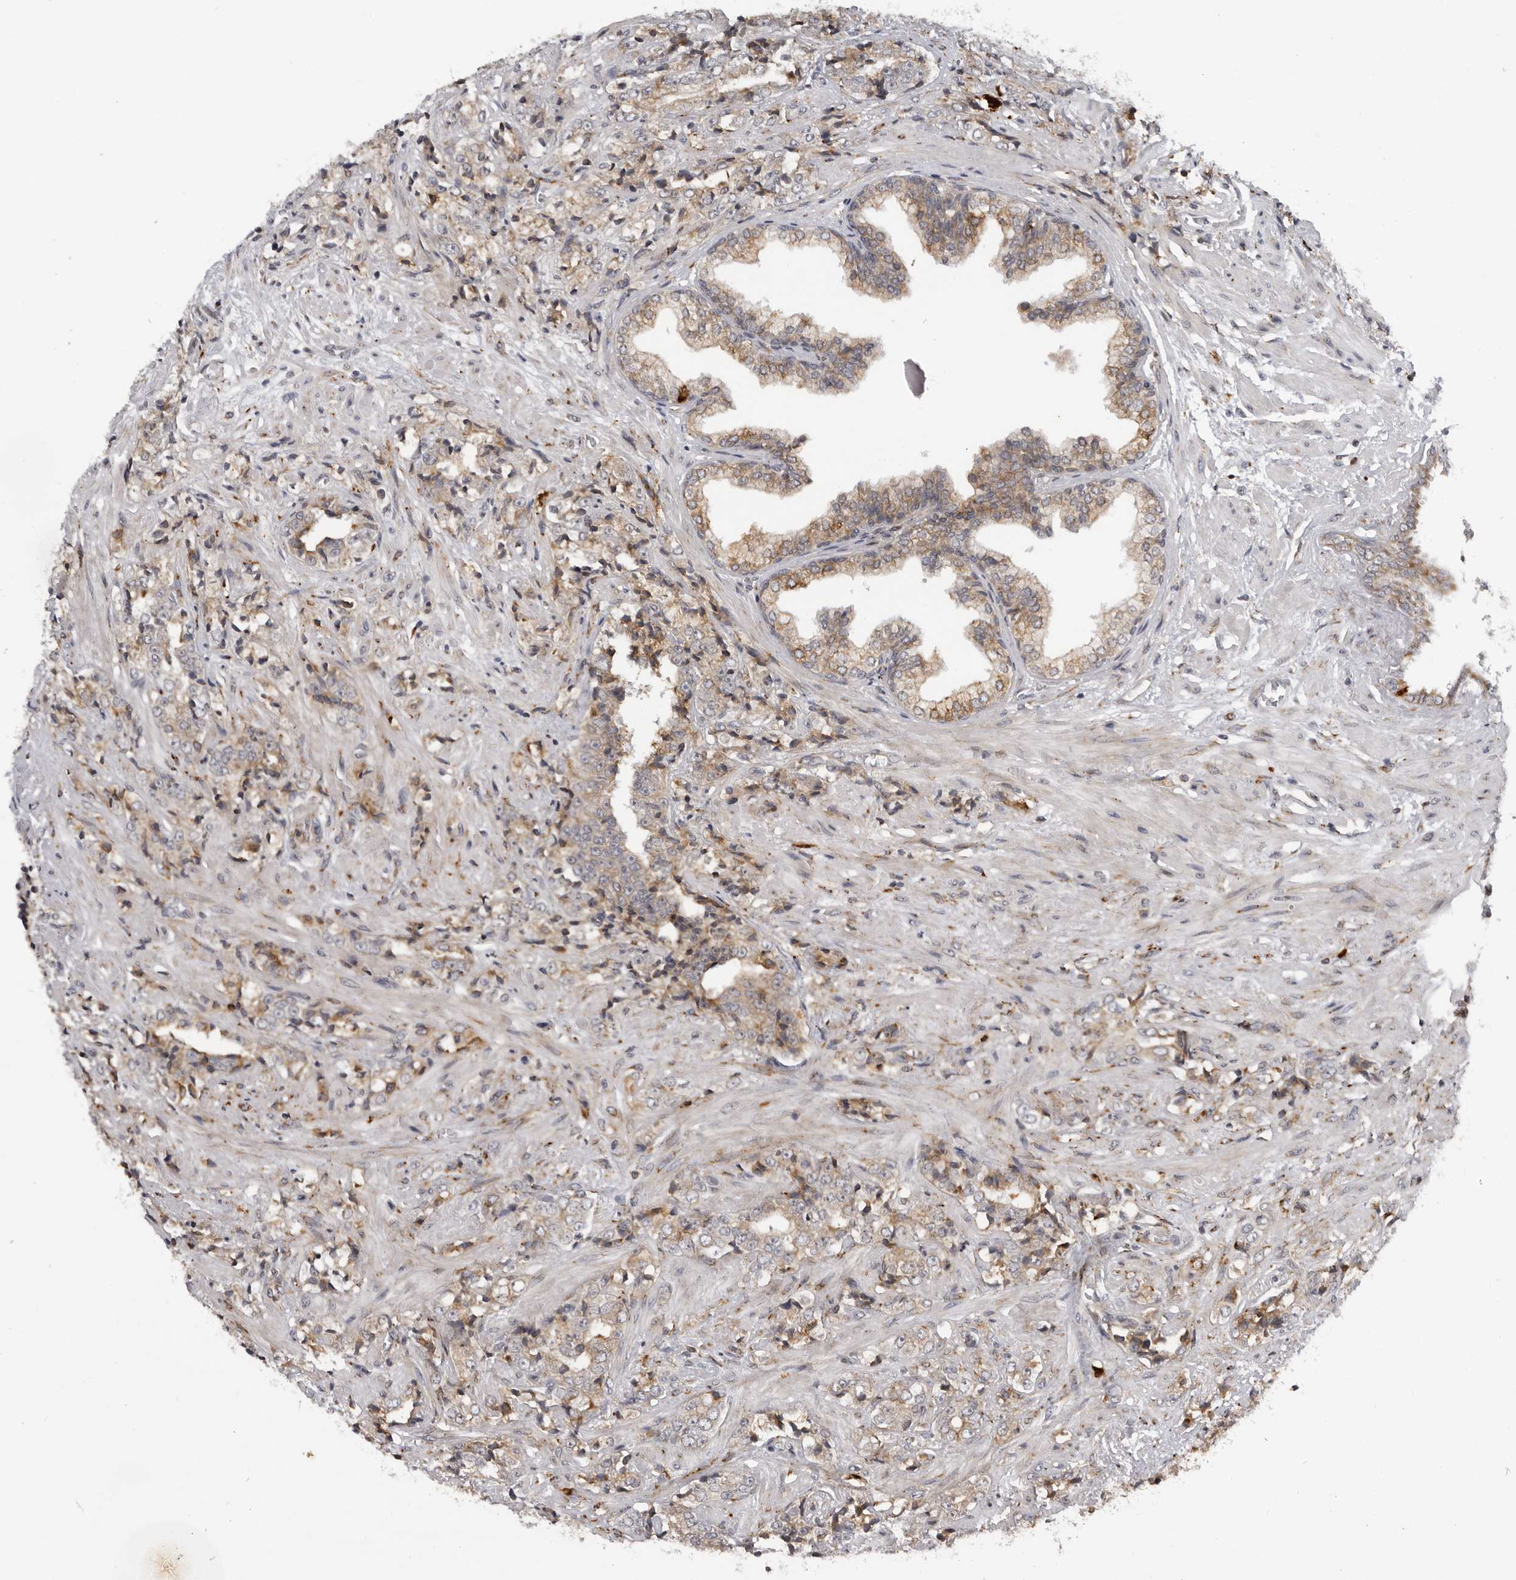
{"staining": {"intensity": "moderate", "quantity": ">75%", "location": "cytoplasmic/membranous"}, "tissue": "prostate cancer", "cell_type": "Tumor cells", "image_type": "cancer", "snomed": [{"axis": "morphology", "description": "Adenocarcinoma, High grade"}, {"axis": "topography", "description": "Prostate"}], "caption": "Immunohistochemical staining of human prostate cancer displays moderate cytoplasmic/membranous protein staining in approximately >75% of tumor cells.", "gene": "ALPK2", "patient": {"sex": "male", "age": 71}}